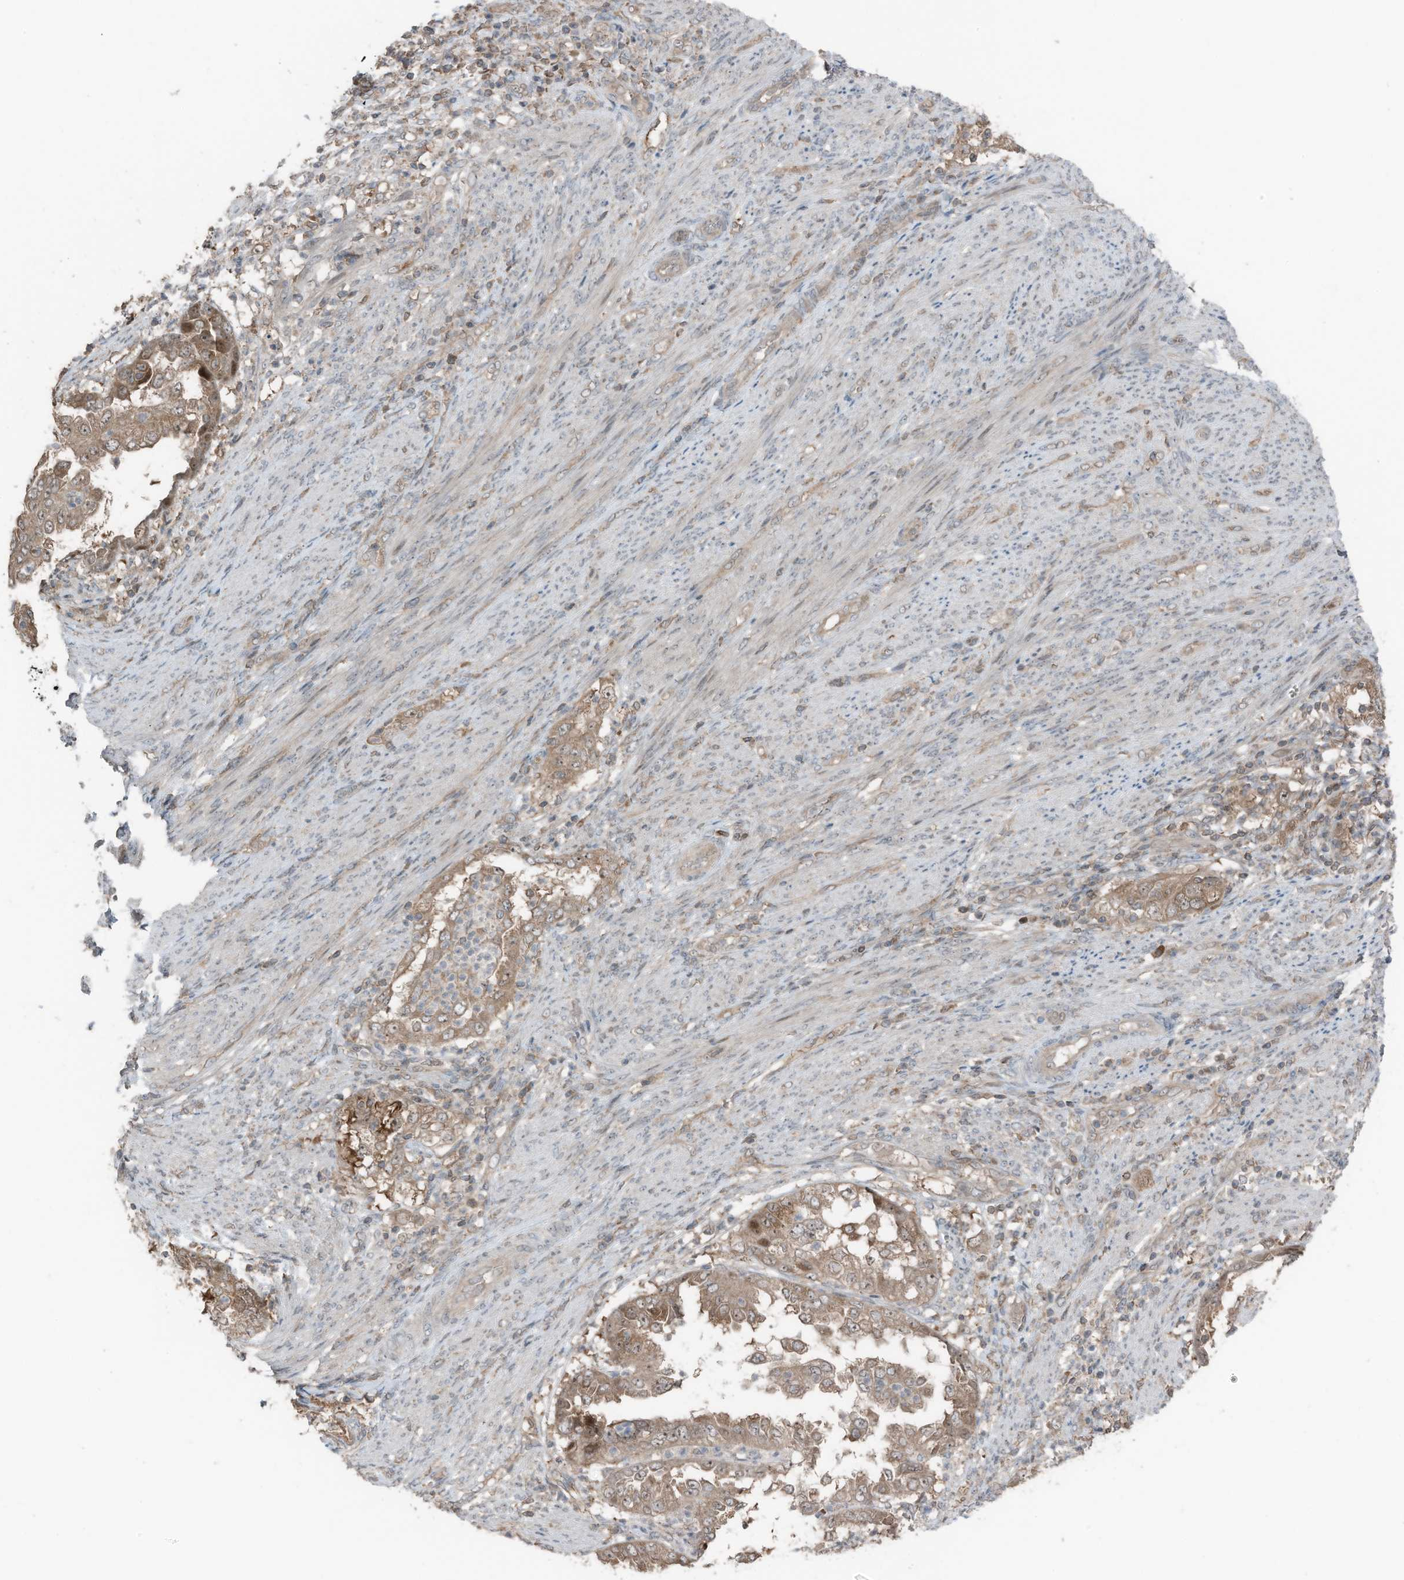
{"staining": {"intensity": "moderate", "quantity": ">75%", "location": "cytoplasmic/membranous,nuclear"}, "tissue": "endometrial cancer", "cell_type": "Tumor cells", "image_type": "cancer", "snomed": [{"axis": "morphology", "description": "Adenocarcinoma, NOS"}, {"axis": "topography", "description": "Endometrium"}], "caption": "High-power microscopy captured an IHC histopathology image of endometrial cancer, revealing moderate cytoplasmic/membranous and nuclear staining in about >75% of tumor cells. Using DAB (3,3'-diaminobenzidine) (brown) and hematoxylin (blue) stains, captured at high magnification using brightfield microscopy.", "gene": "TXNDC9", "patient": {"sex": "female", "age": 85}}